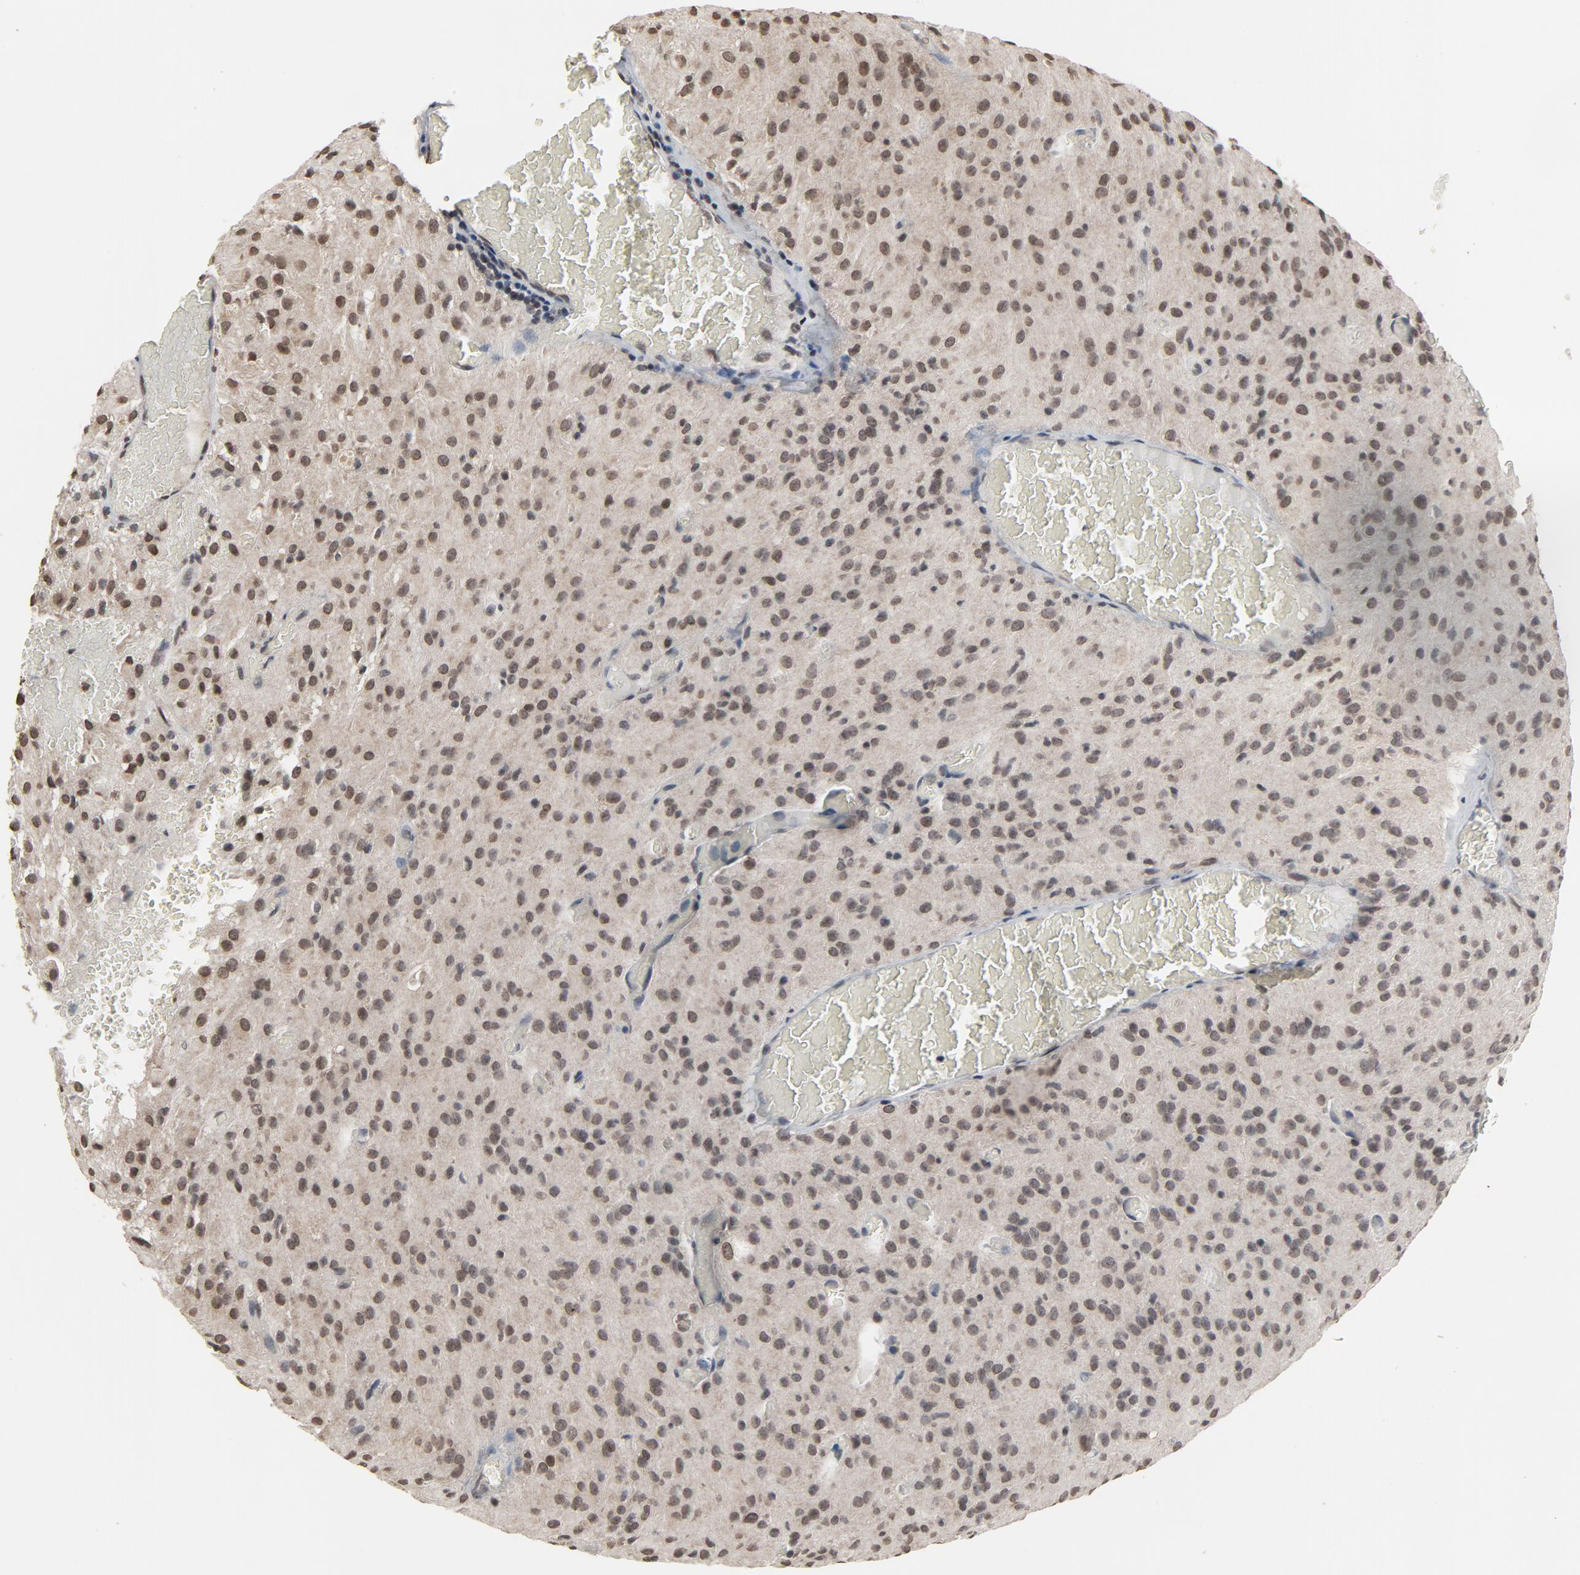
{"staining": {"intensity": "moderate", "quantity": ">75%", "location": "cytoplasmic/membranous,nuclear"}, "tissue": "glioma", "cell_type": "Tumor cells", "image_type": "cancer", "snomed": [{"axis": "morphology", "description": "Glioma, malignant, High grade"}, {"axis": "topography", "description": "Brain"}], "caption": "A histopathology image of human malignant glioma (high-grade) stained for a protein shows moderate cytoplasmic/membranous and nuclear brown staining in tumor cells. (DAB = brown stain, brightfield microscopy at high magnification).", "gene": "POM121", "patient": {"sex": "female", "age": 59}}